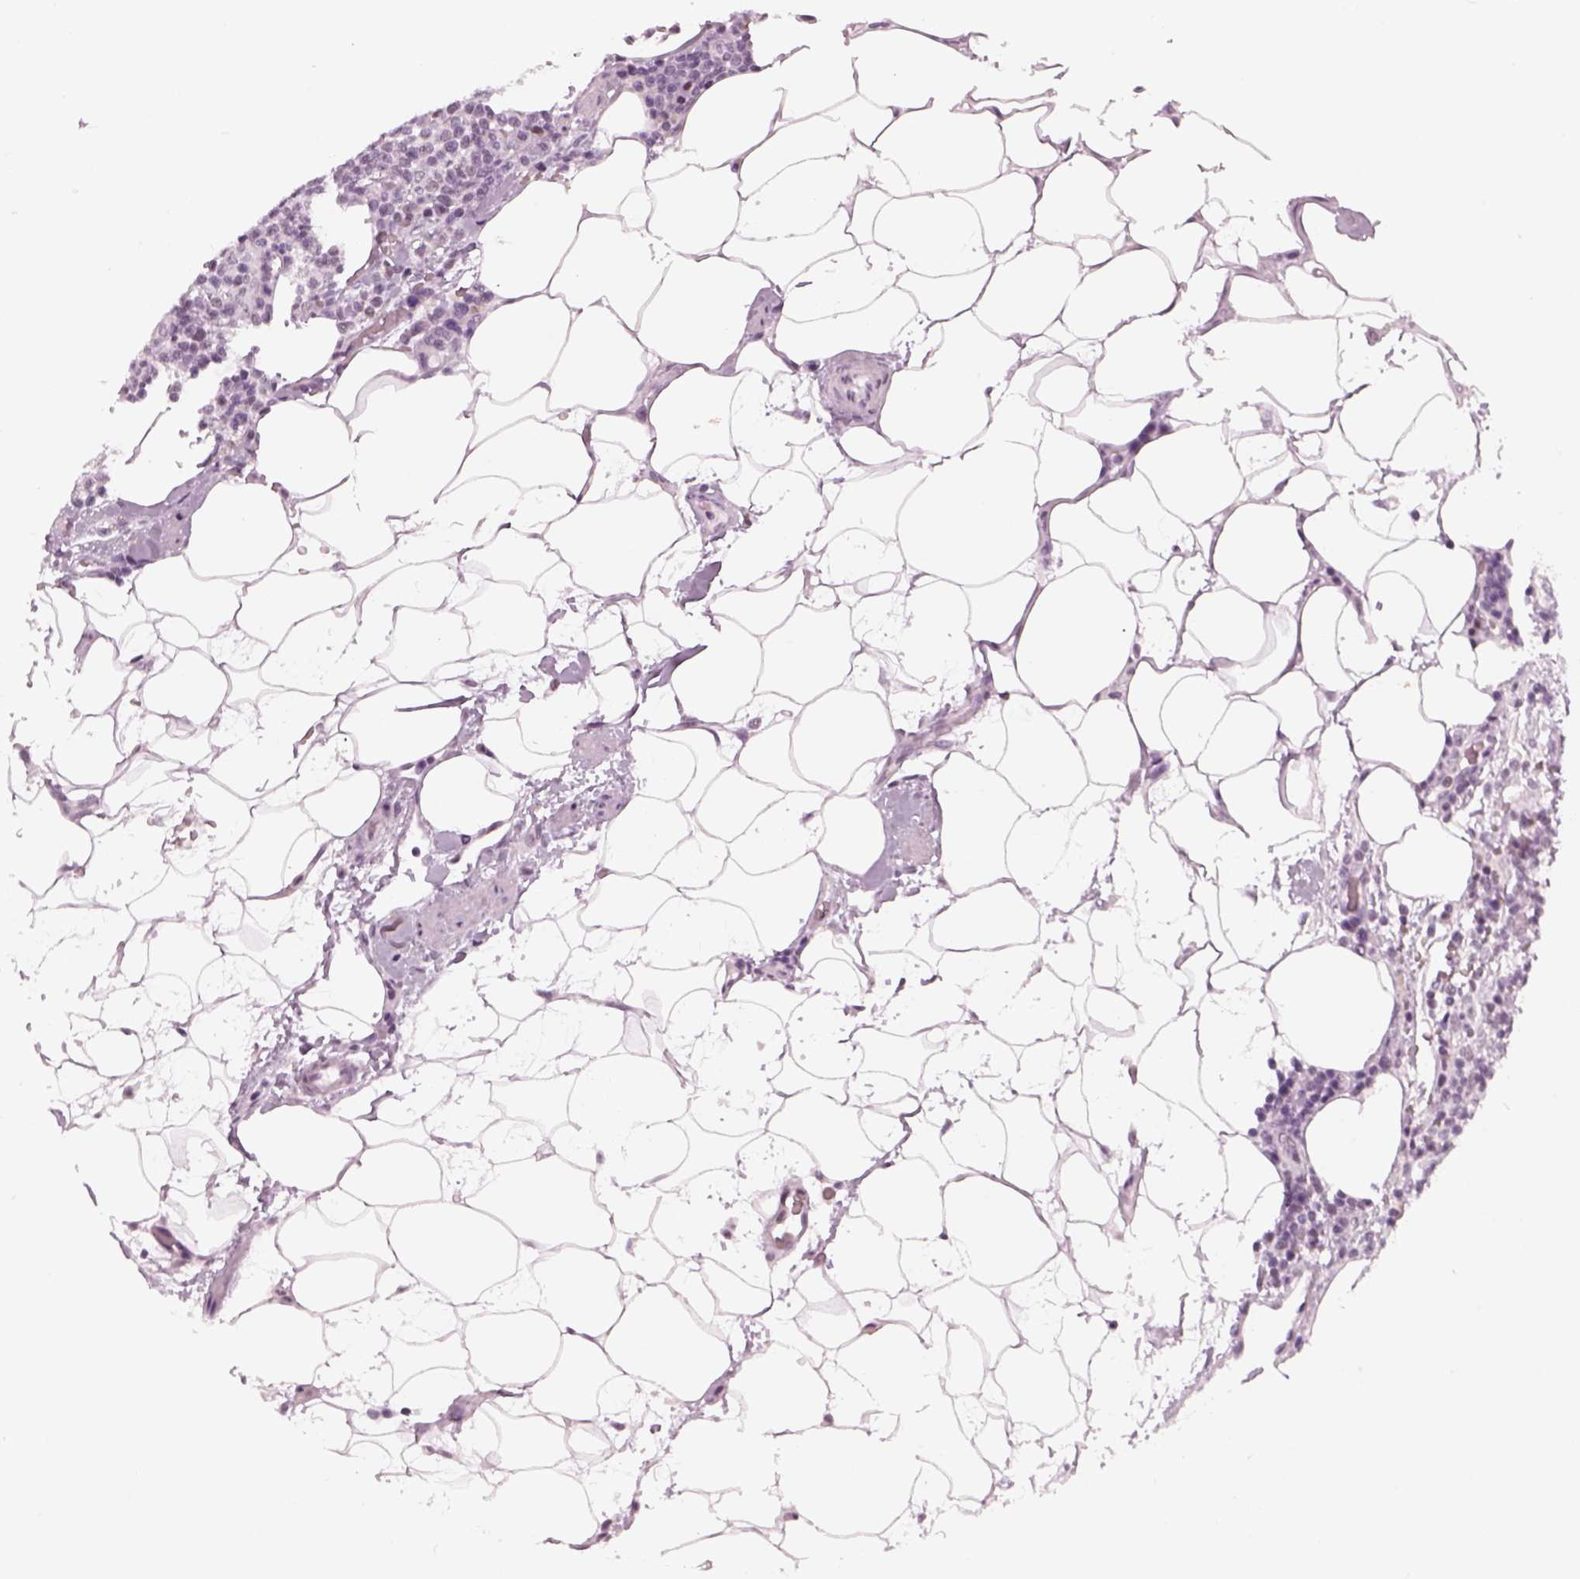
{"staining": {"intensity": "negative", "quantity": "none", "location": "none"}, "tissue": "lymphoma", "cell_type": "Tumor cells", "image_type": "cancer", "snomed": [{"axis": "morphology", "description": "Malignant lymphoma, non-Hodgkin's type, High grade"}, {"axis": "topography", "description": "Lymph node"}], "caption": "This is a photomicrograph of immunohistochemistry (IHC) staining of malignant lymphoma, non-Hodgkin's type (high-grade), which shows no staining in tumor cells. (IHC, brightfield microscopy, high magnification).", "gene": "KCNG2", "patient": {"sex": "male", "age": 61}}